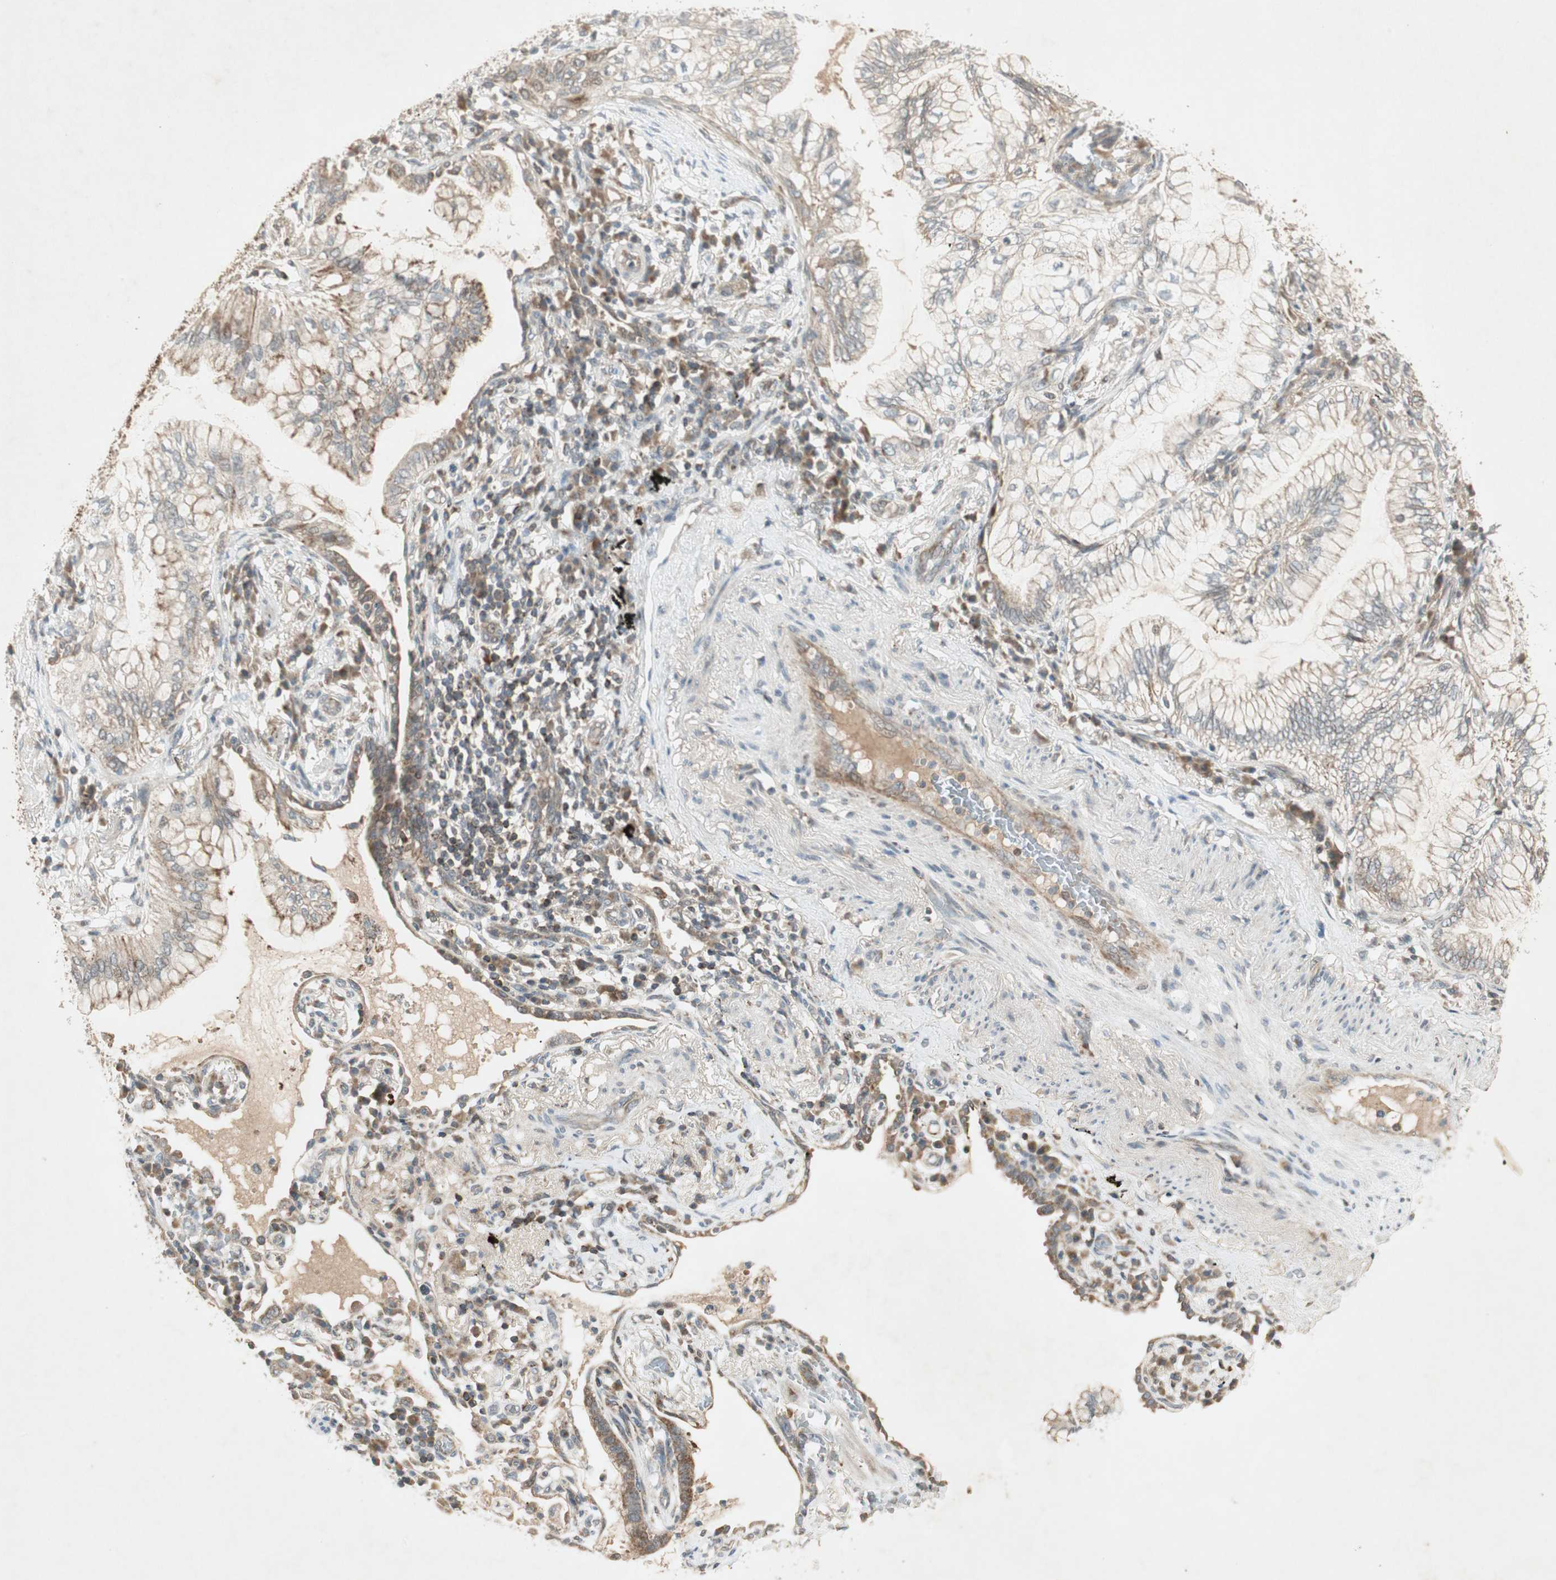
{"staining": {"intensity": "moderate", "quantity": "25%-75%", "location": "cytoplasmic/membranous"}, "tissue": "lung cancer", "cell_type": "Tumor cells", "image_type": "cancer", "snomed": [{"axis": "morphology", "description": "Adenocarcinoma, NOS"}, {"axis": "topography", "description": "Lung"}], "caption": "Moderate cytoplasmic/membranous positivity is seen in about 25%-75% of tumor cells in lung cancer. The staining was performed using DAB, with brown indicating positive protein expression. Nuclei are stained blue with hematoxylin.", "gene": "USP2", "patient": {"sex": "female", "age": 70}}